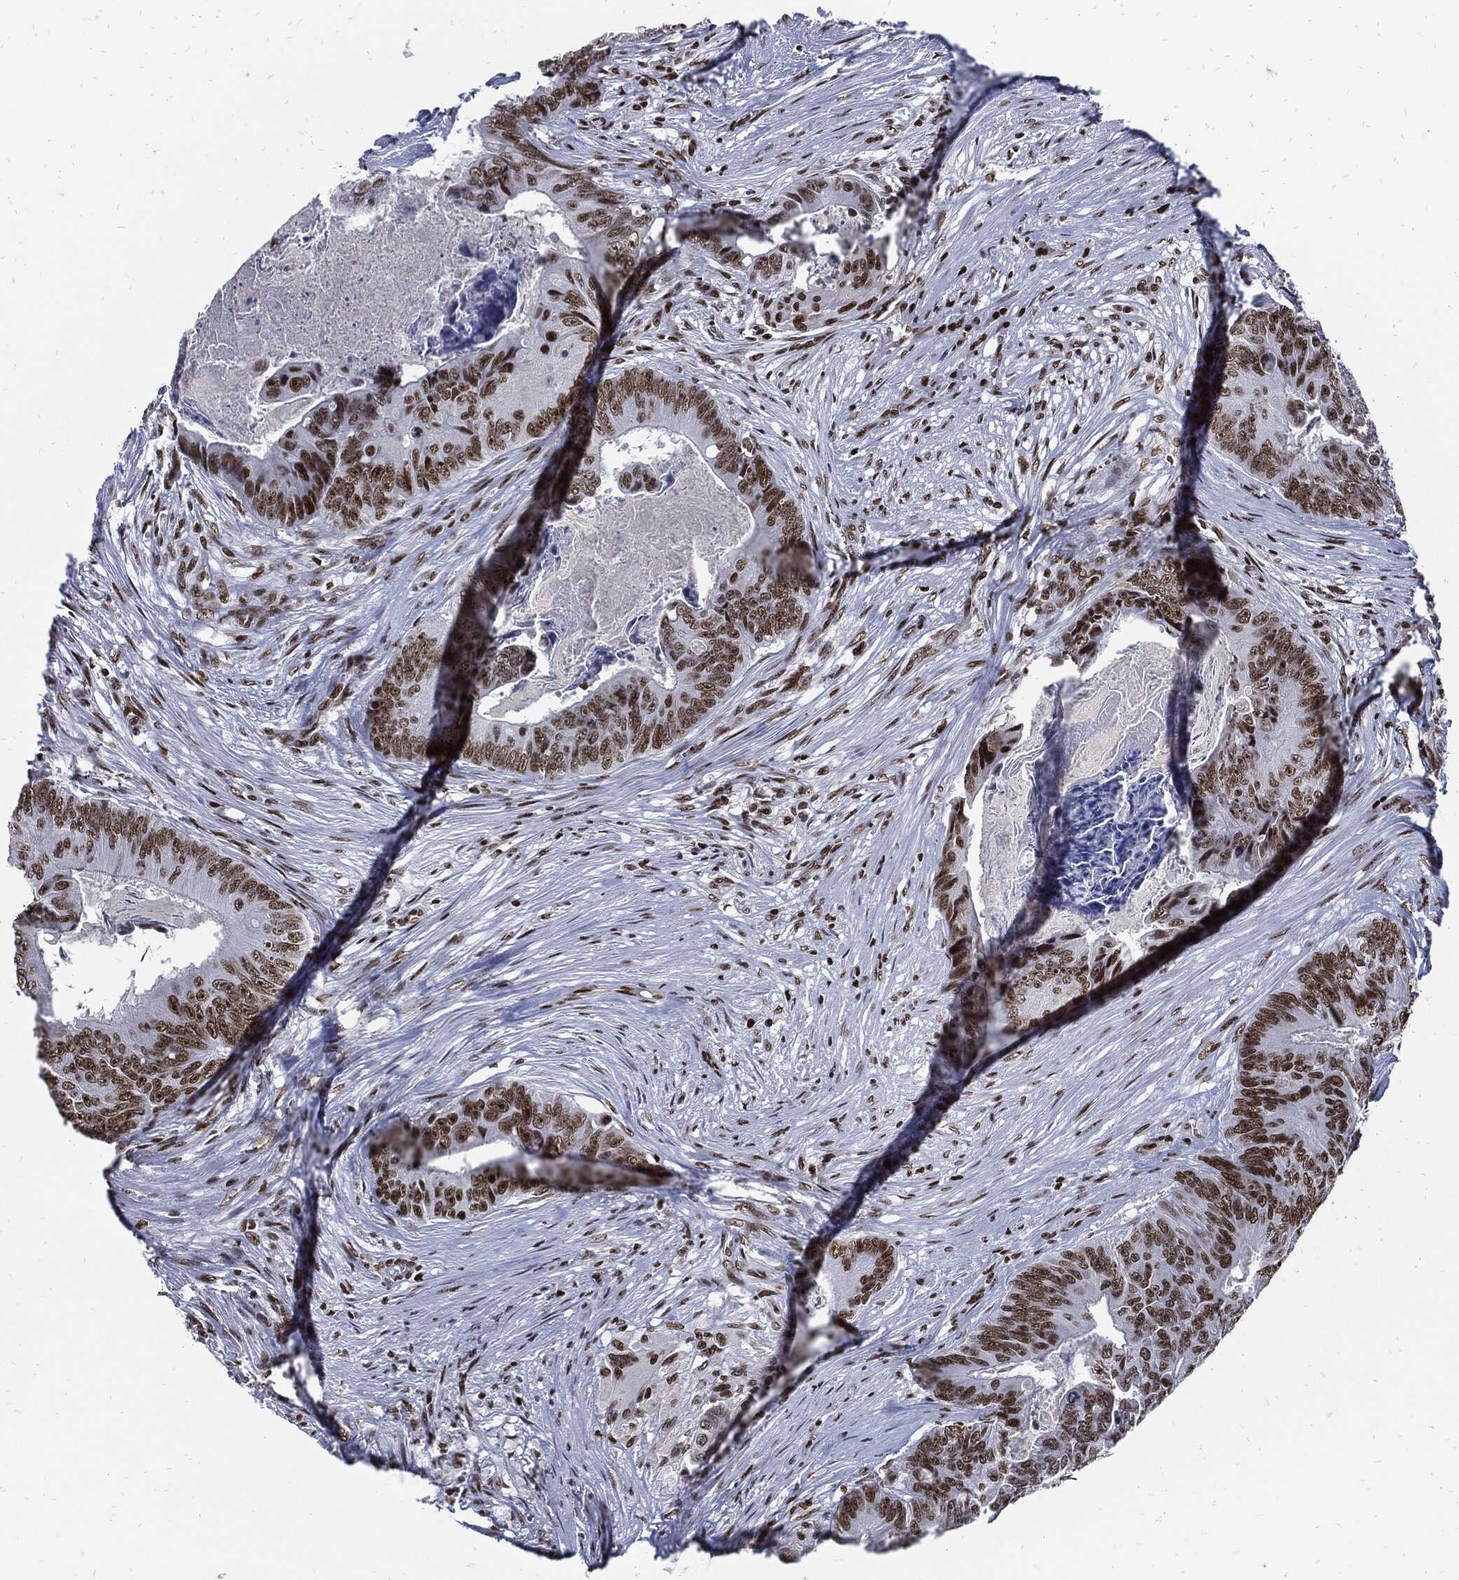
{"staining": {"intensity": "moderate", "quantity": ">75%", "location": "nuclear"}, "tissue": "colorectal cancer", "cell_type": "Tumor cells", "image_type": "cancer", "snomed": [{"axis": "morphology", "description": "Adenocarcinoma, NOS"}, {"axis": "topography", "description": "Colon"}], "caption": "IHC (DAB) staining of colorectal cancer demonstrates moderate nuclear protein expression in about >75% of tumor cells.", "gene": "TERF2", "patient": {"sex": "male", "age": 84}}